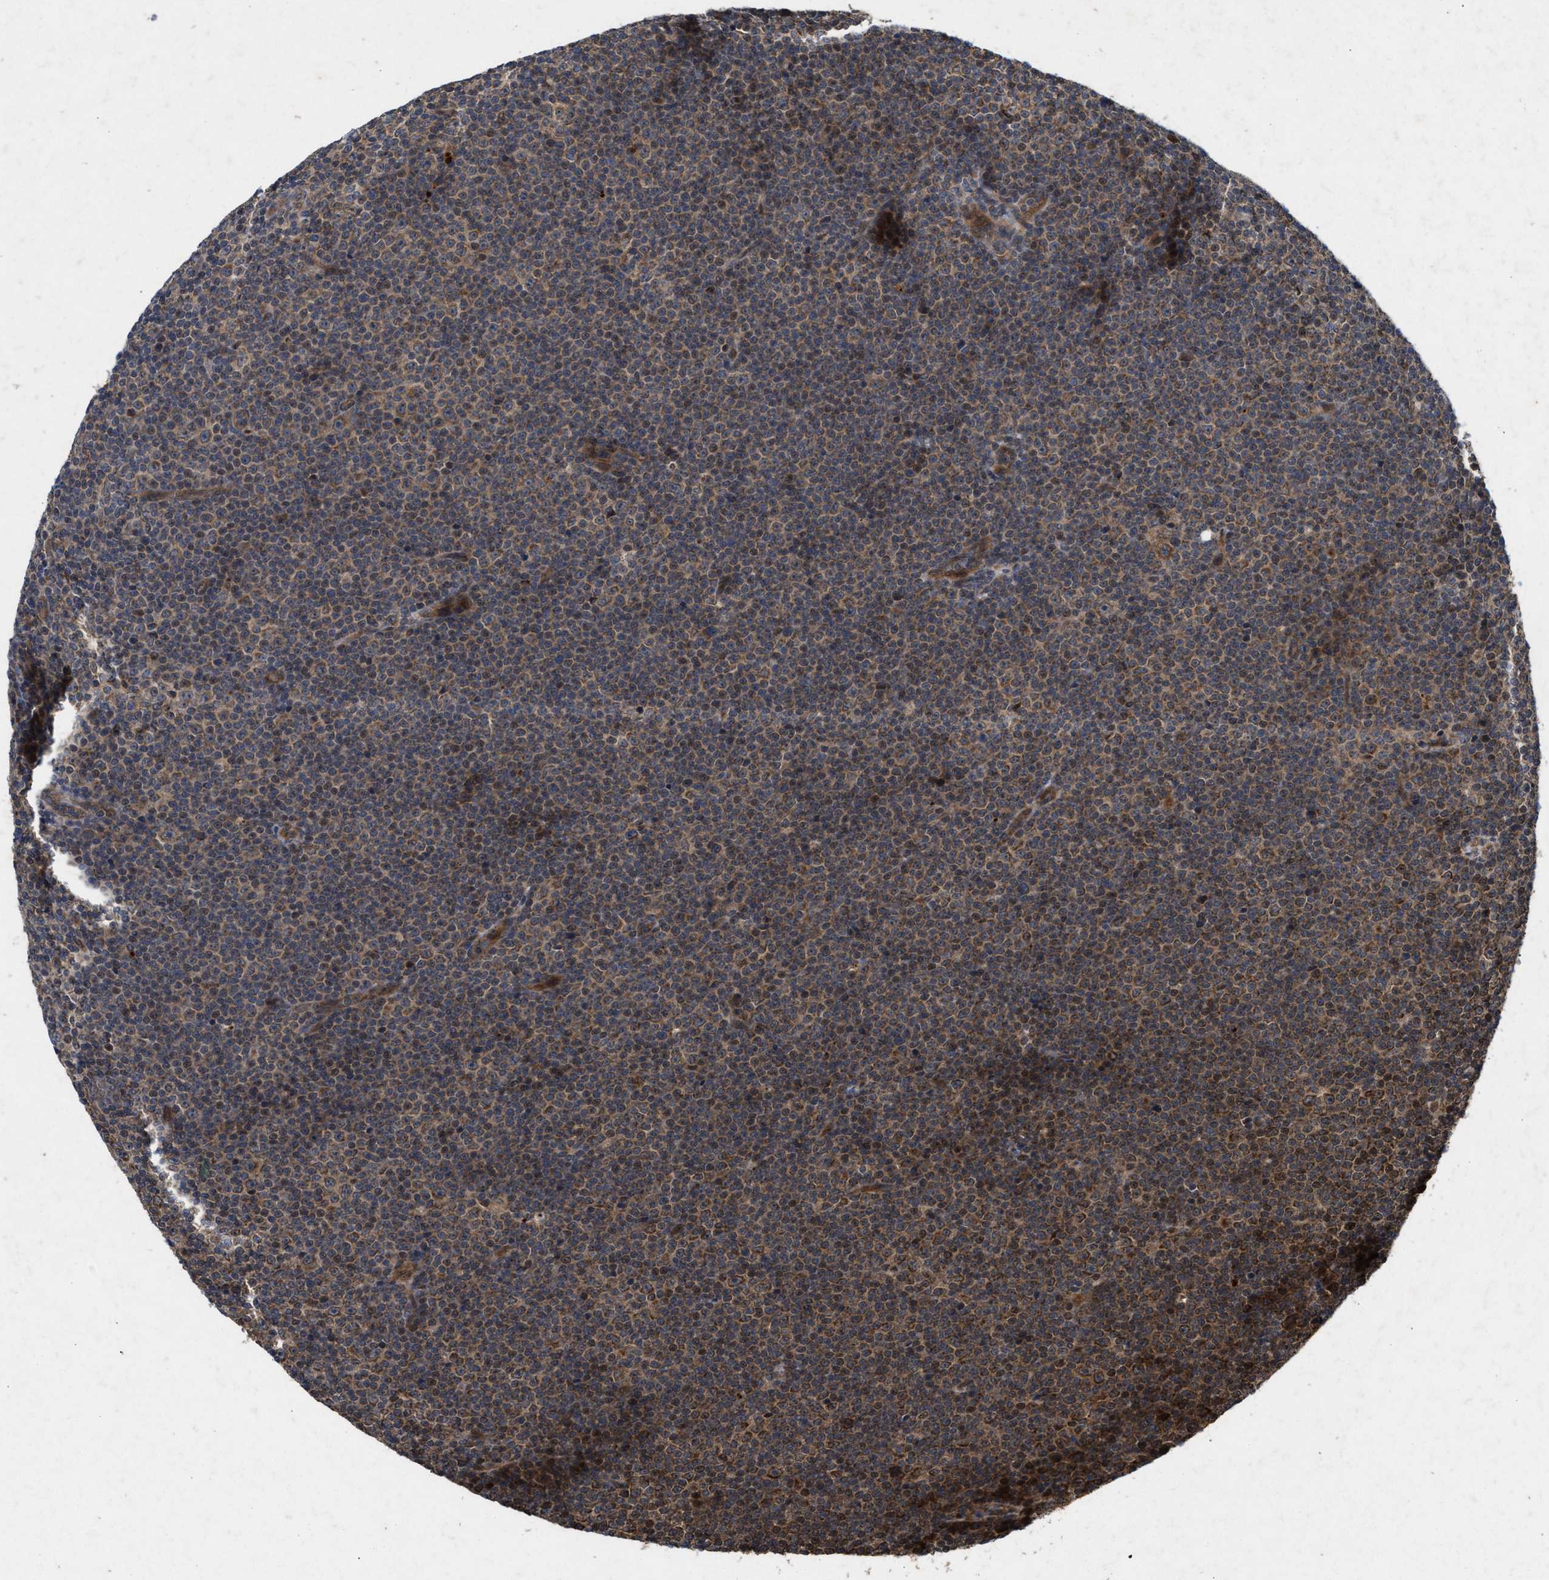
{"staining": {"intensity": "moderate", "quantity": "25%-75%", "location": "cytoplasmic/membranous"}, "tissue": "lymphoma", "cell_type": "Tumor cells", "image_type": "cancer", "snomed": [{"axis": "morphology", "description": "Malignant lymphoma, non-Hodgkin's type, Low grade"}, {"axis": "topography", "description": "Lymph node"}], "caption": "Tumor cells reveal moderate cytoplasmic/membranous positivity in approximately 25%-75% of cells in lymphoma.", "gene": "CFLAR", "patient": {"sex": "female", "age": 67}}